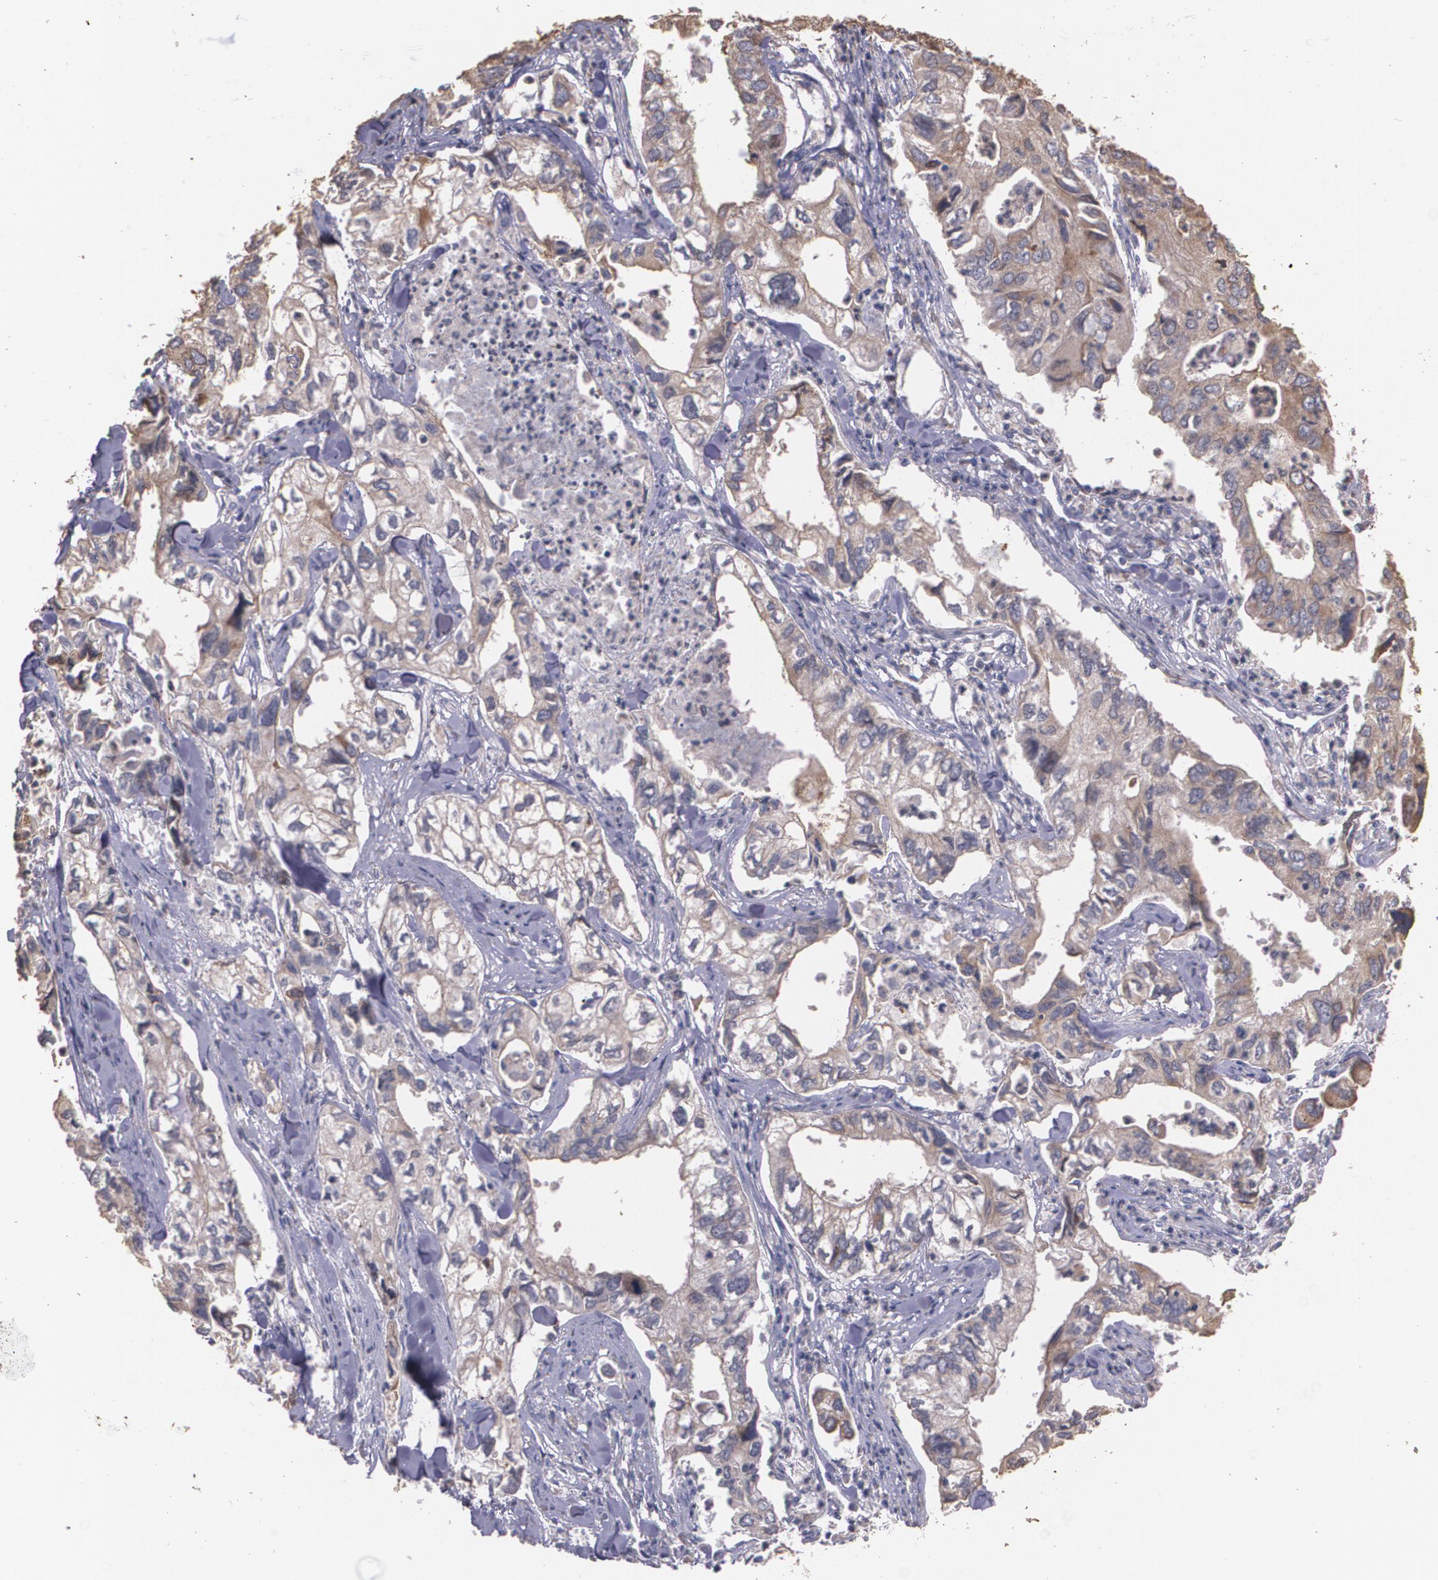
{"staining": {"intensity": "moderate", "quantity": ">75%", "location": "cytoplasmic/membranous"}, "tissue": "lung cancer", "cell_type": "Tumor cells", "image_type": "cancer", "snomed": [{"axis": "morphology", "description": "Adenocarcinoma, NOS"}, {"axis": "topography", "description": "Lung"}], "caption": "The histopathology image displays a brown stain indicating the presence of a protein in the cytoplasmic/membranous of tumor cells in lung cancer. The protein is shown in brown color, while the nuclei are stained blue.", "gene": "ATF3", "patient": {"sex": "male", "age": 48}}